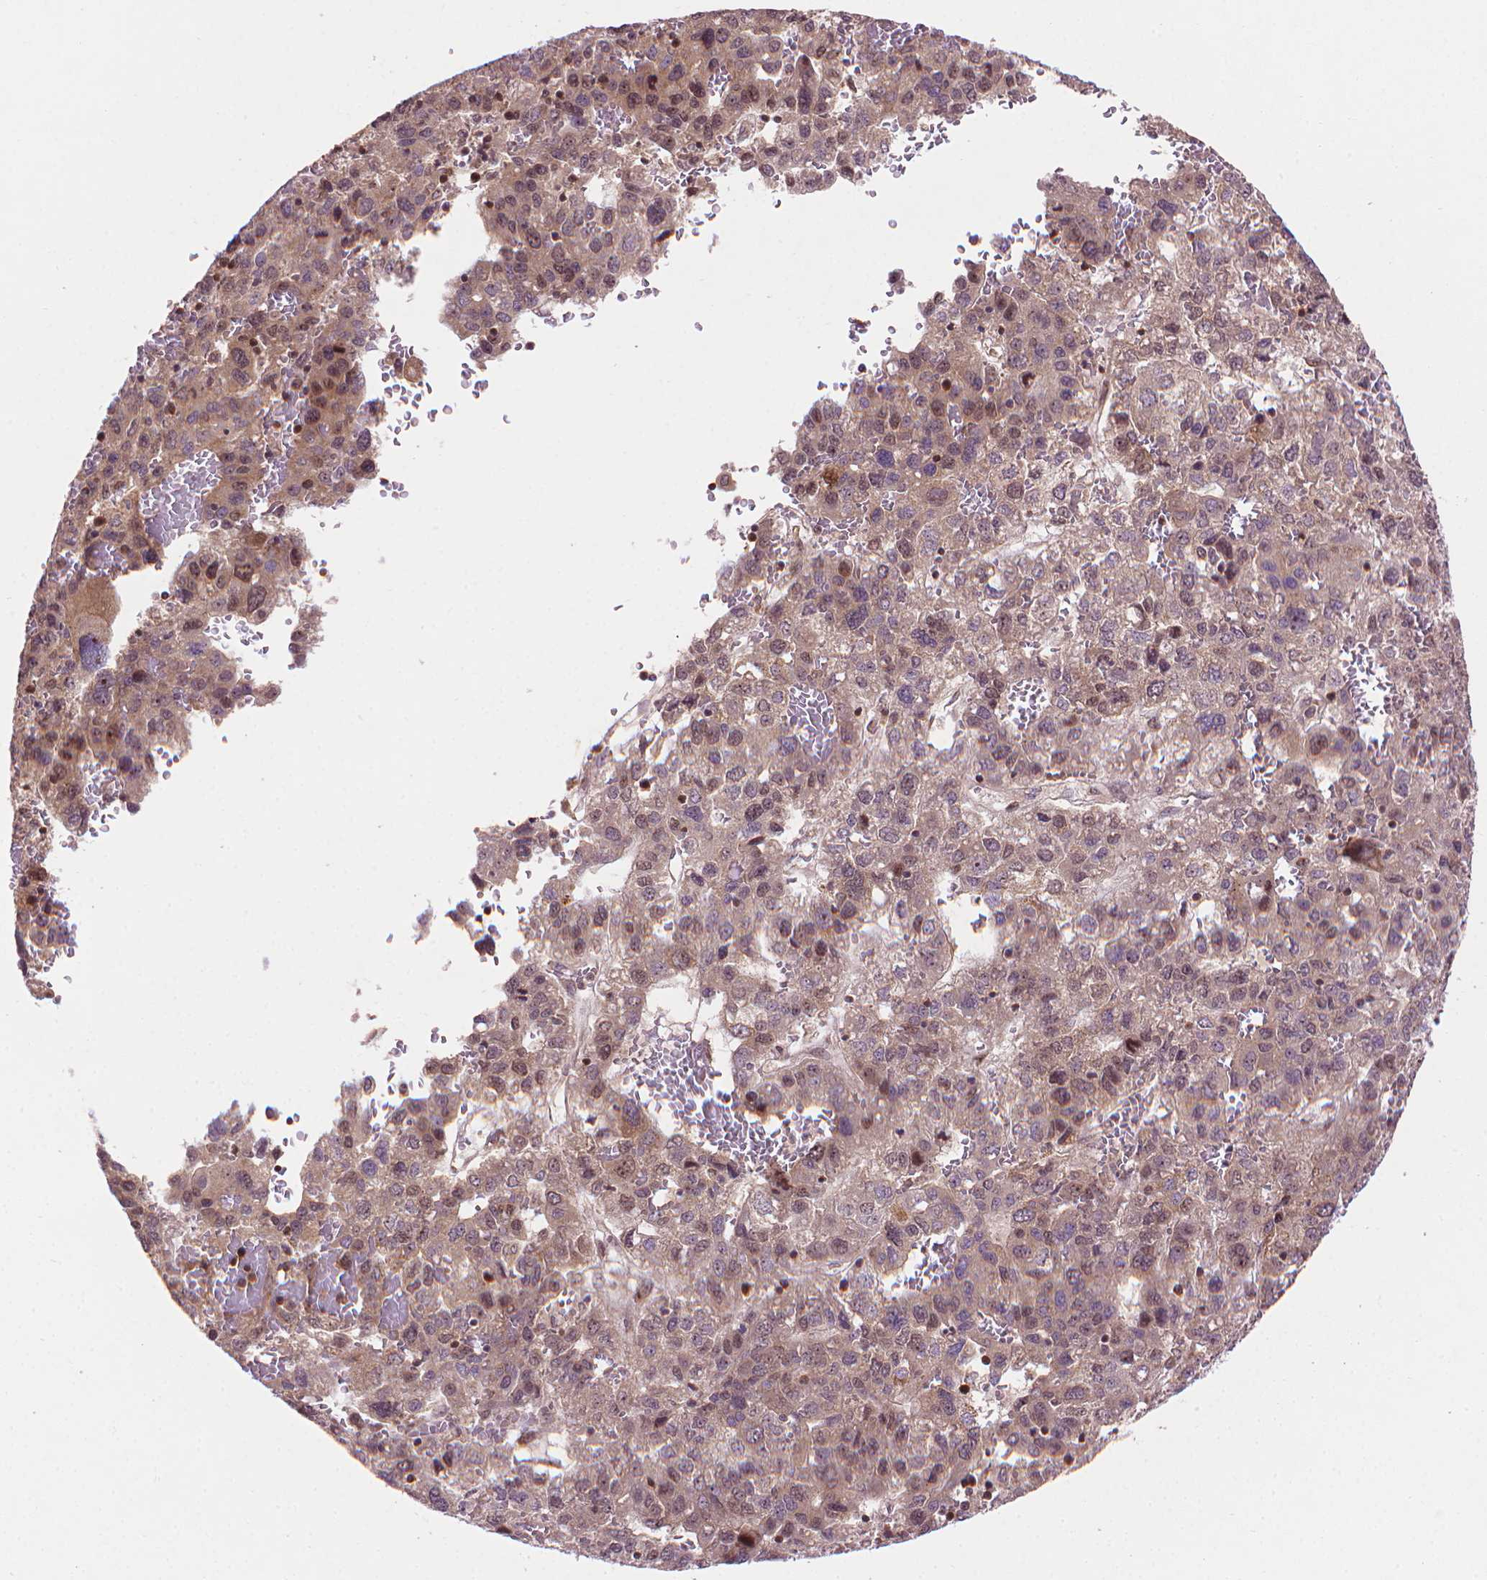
{"staining": {"intensity": "weak", "quantity": "25%-75%", "location": "nuclear"}, "tissue": "liver cancer", "cell_type": "Tumor cells", "image_type": "cancer", "snomed": [{"axis": "morphology", "description": "Carcinoma, Hepatocellular, NOS"}, {"axis": "topography", "description": "Liver"}], "caption": "A micrograph of human liver hepatocellular carcinoma stained for a protein displays weak nuclear brown staining in tumor cells.", "gene": "SMC2", "patient": {"sex": "male", "age": 69}}